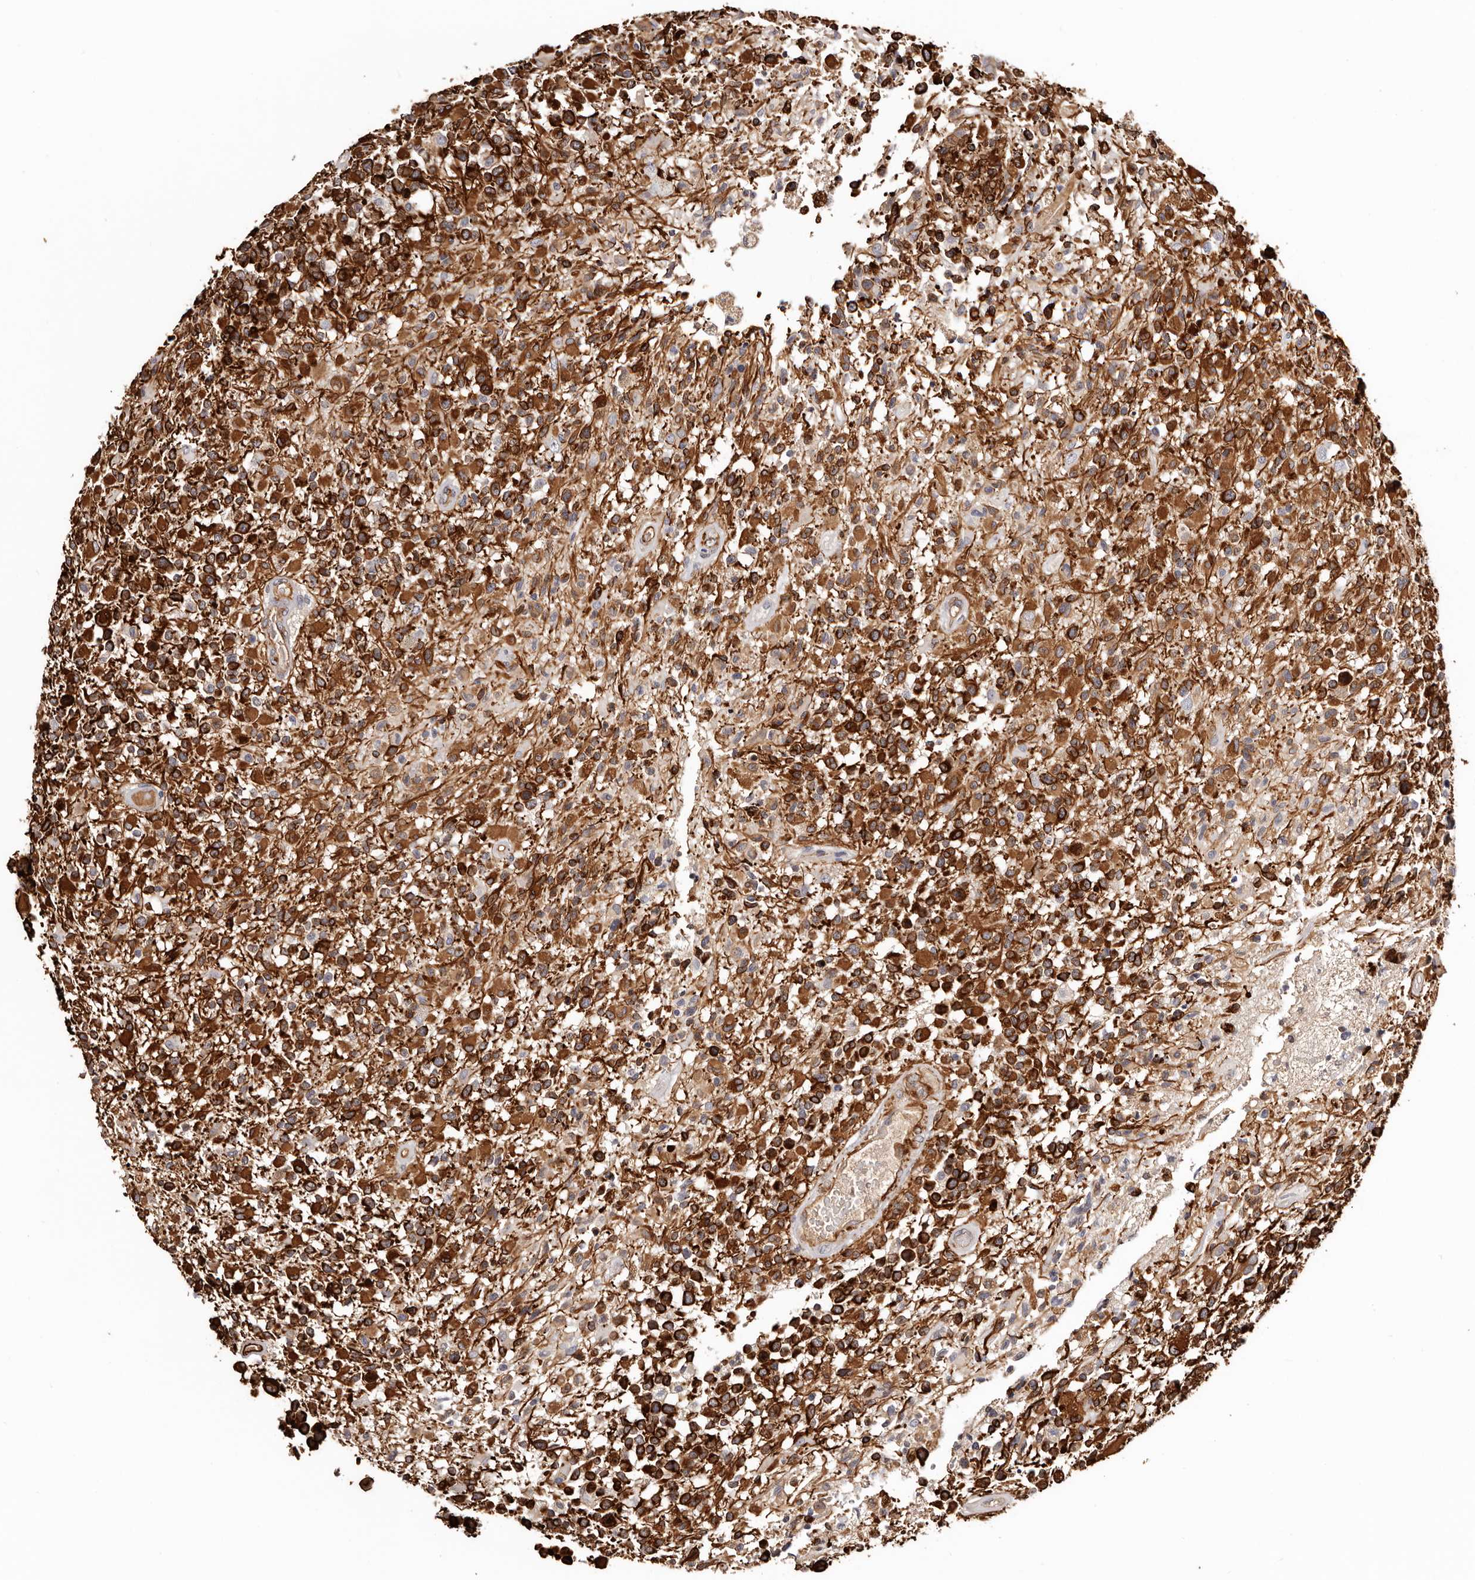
{"staining": {"intensity": "strong", "quantity": "25%-75%", "location": "cytoplasmic/membranous"}, "tissue": "glioma", "cell_type": "Tumor cells", "image_type": "cancer", "snomed": [{"axis": "morphology", "description": "Glioma, malignant, High grade"}, {"axis": "morphology", "description": "Glioblastoma, NOS"}, {"axis": "topography", "description": "Brain"}], "caption": "Glioma stained for a protein (brown) demonstrates strong cytoplasmic/membranous positive expression in approximately 25%-75% of tumor cells.", "gene": "ZNF557", "patient": {"sex": "male", "age": 60}}